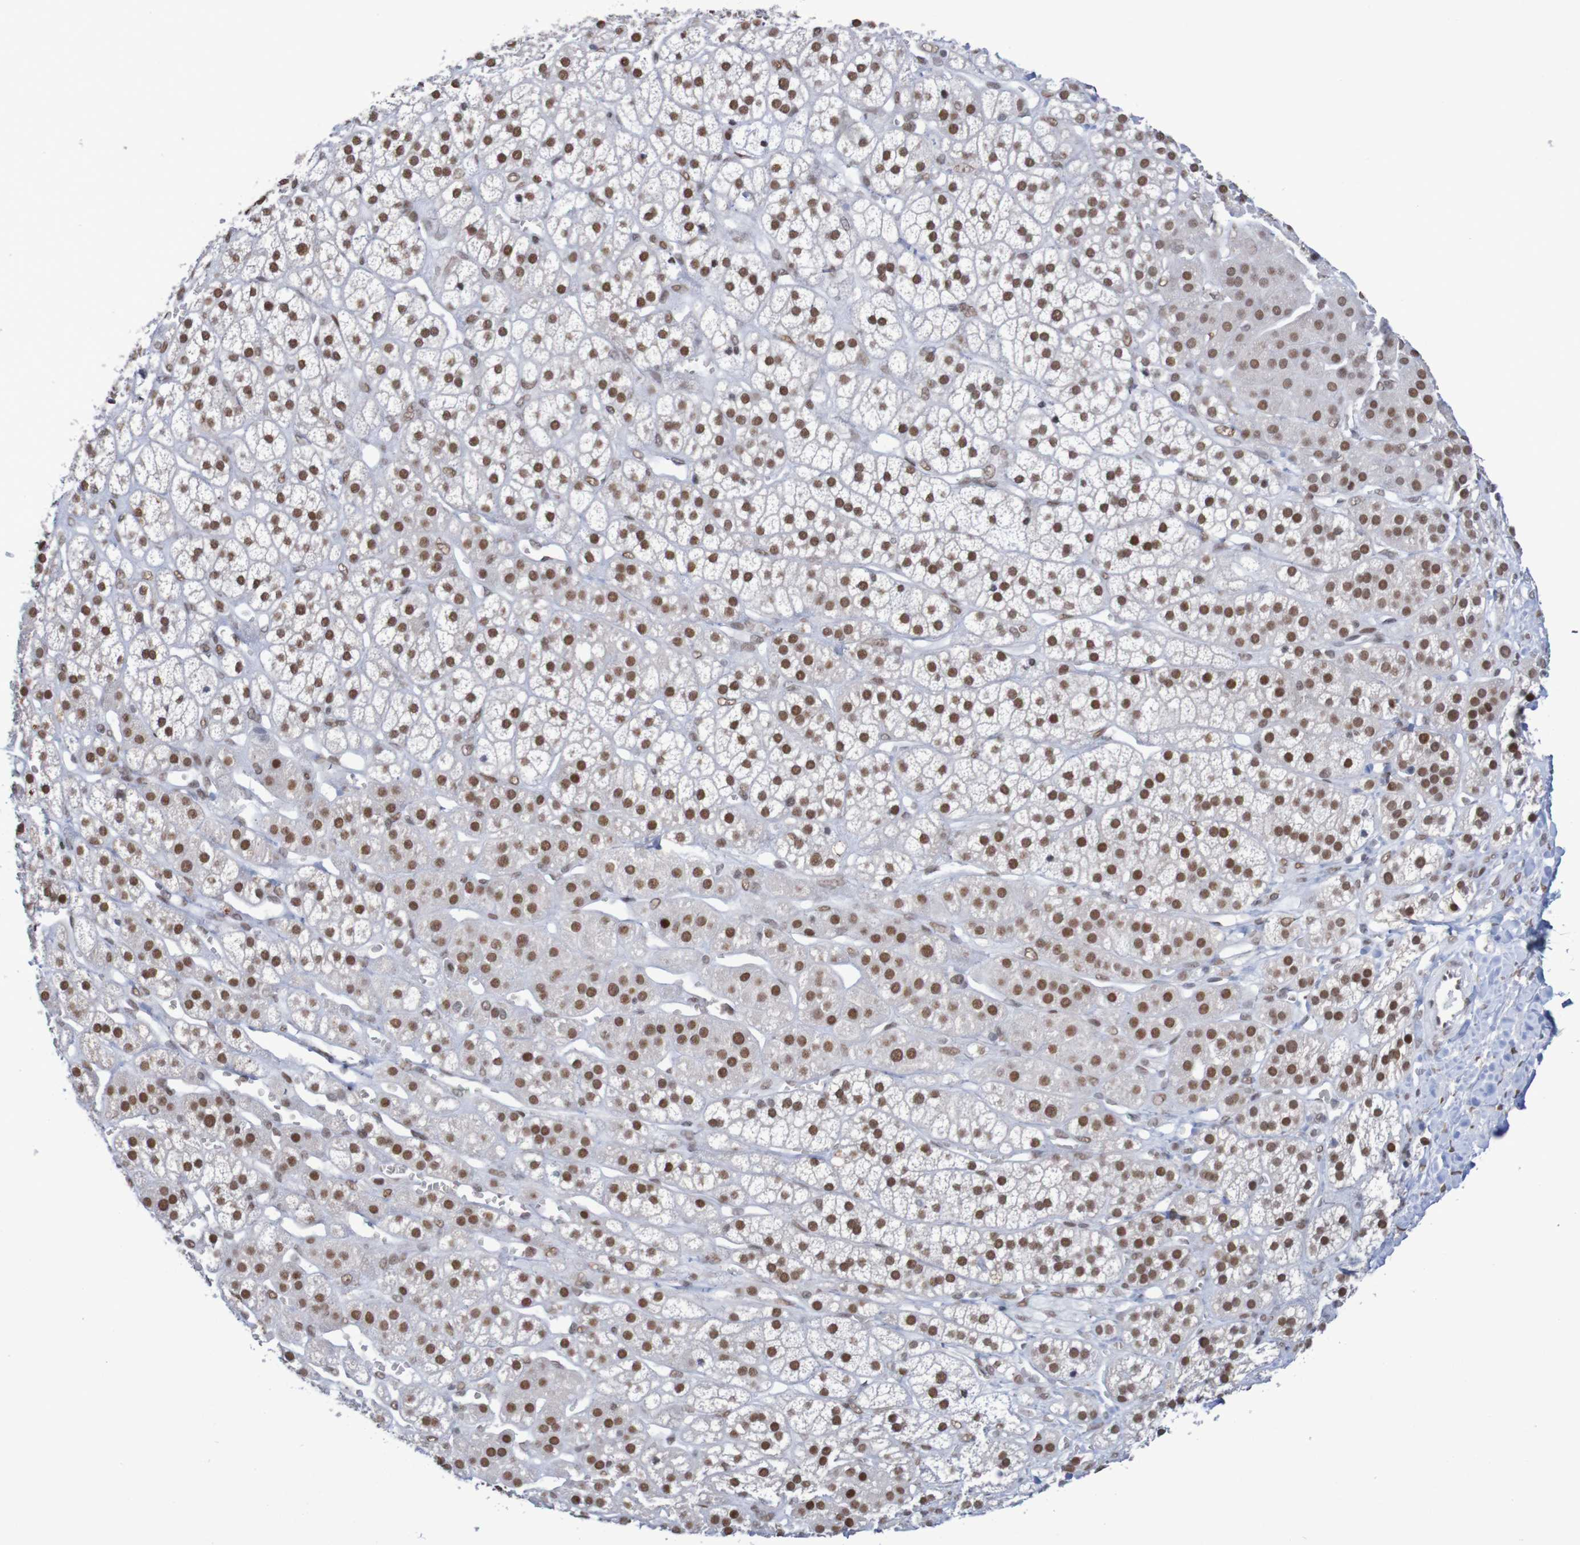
{"staining": {"intensity": "strong", "quantity": ">75%", "location": "nuclear"}, "tissue": "adrenal gland", "cell_type": "Glandular cells", "image_type": "normal", "snomed": [{"axis": "morphology", "description": "Normal tissue, NOS"}, {"axis": "topography", "description": "Adrenal gland"}], "caption": "IHC of normal adrenal gland reveals high levels of strong nuclear staining in approximately >75% of glandular cells. Nuclei are stained in blue.", "gene": "MRTFB", "patient": {"sex": "male", "age": 56}}